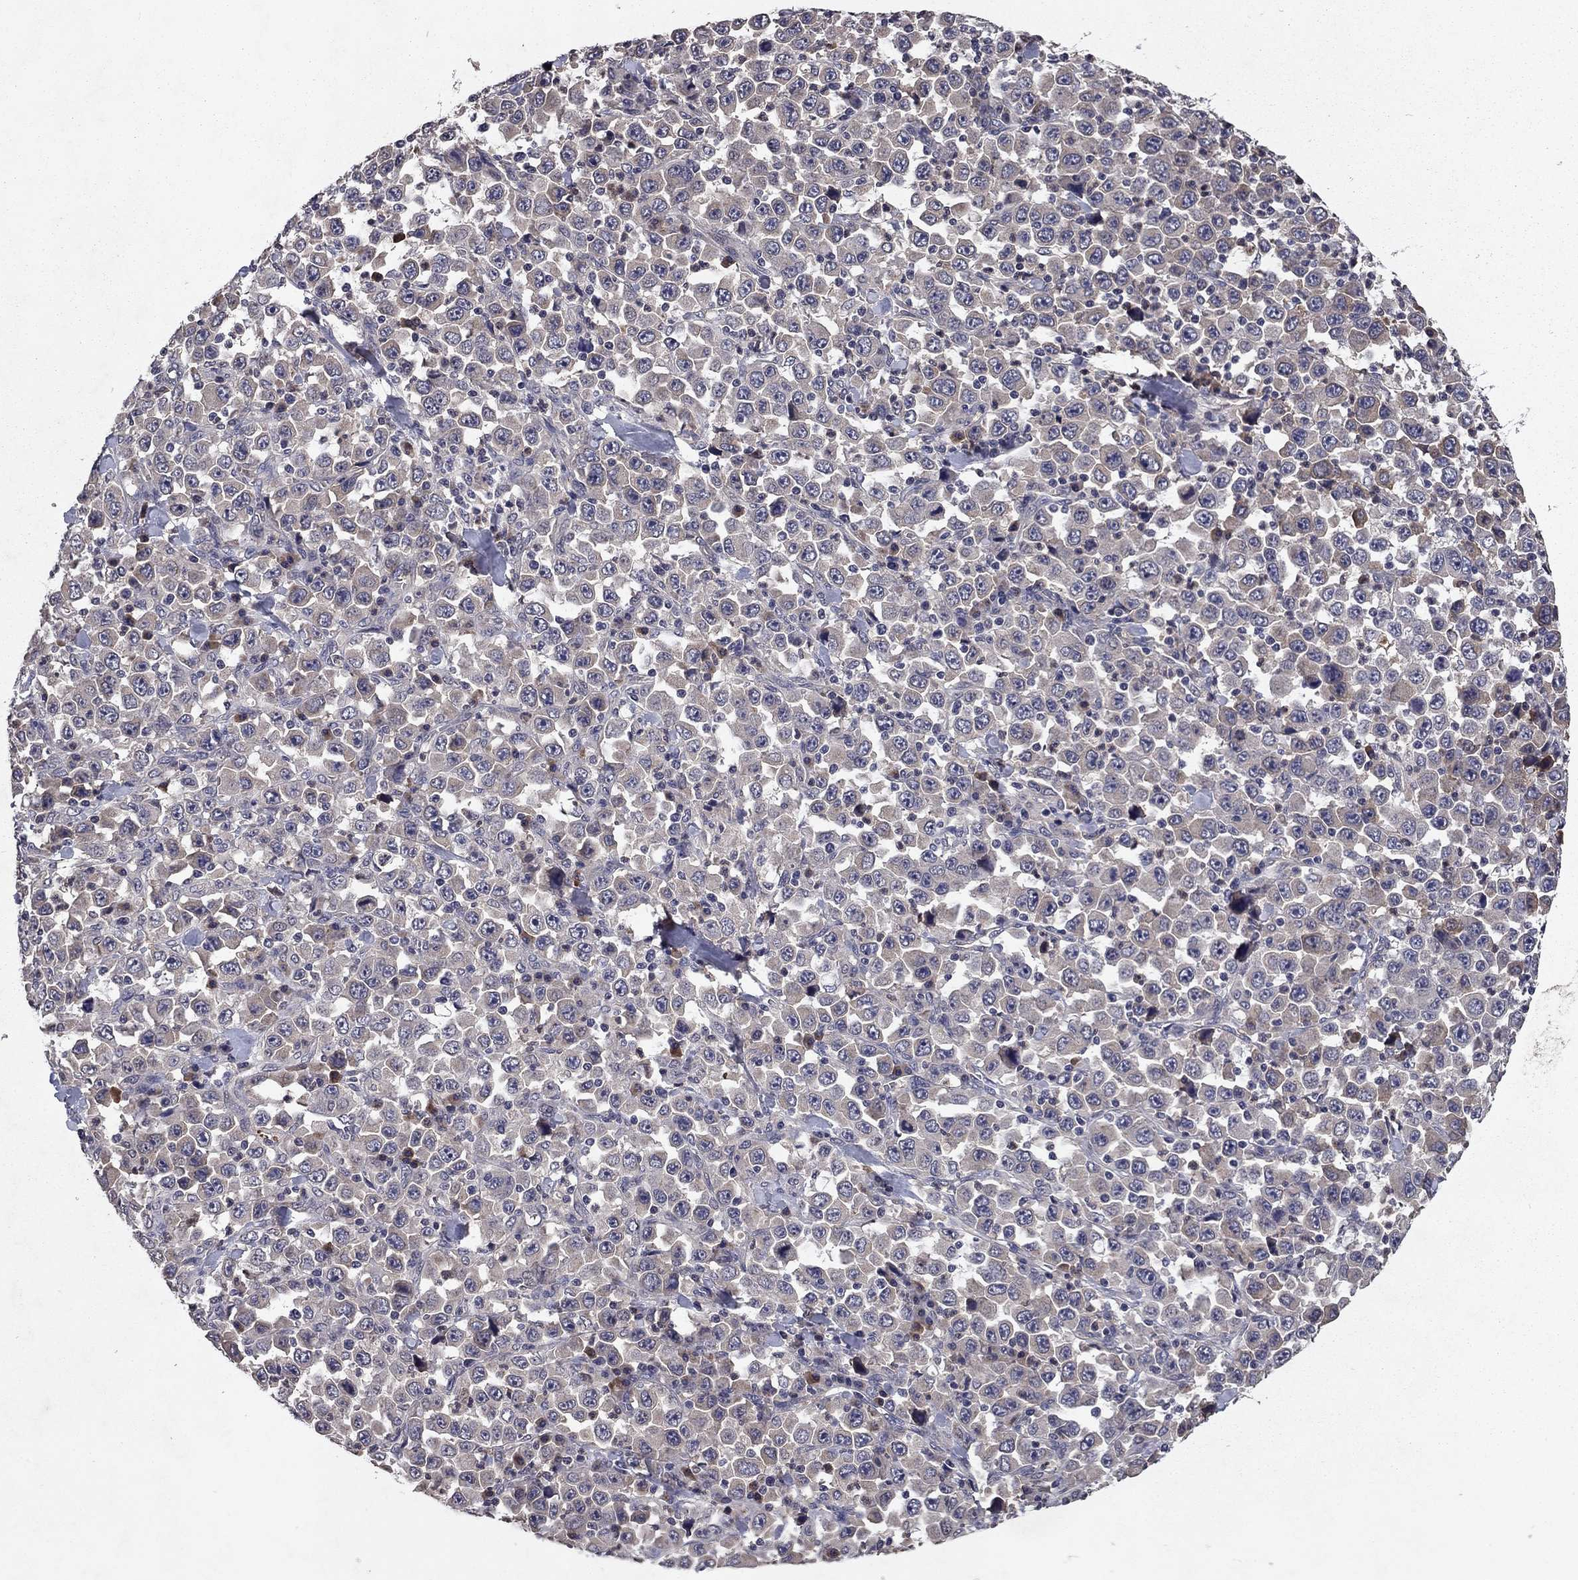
{"staining": {"intensity": "negative", "quantity": "none", "location": "none"}, "tissue": "stomach cancer", "cell_type": "Tumor cells", "image_type": "cancer", "snomed": [{"axis": "morphology", "description": "Normal tissue, NOS"}, {"axis": "morphology", "description": "Adenocarcinoma, NOS"}, {"axis": "topography", "description": "Stomach, upper"}, {"axis": "topography", "description": "Stomach"}], "caption": "Protein analysis of stomach cancer (adenocarcinoma) exhibits no significant staining in tumor cells.", "gene": "PROS1", "patient": {"sex": "male", "age": 59}}